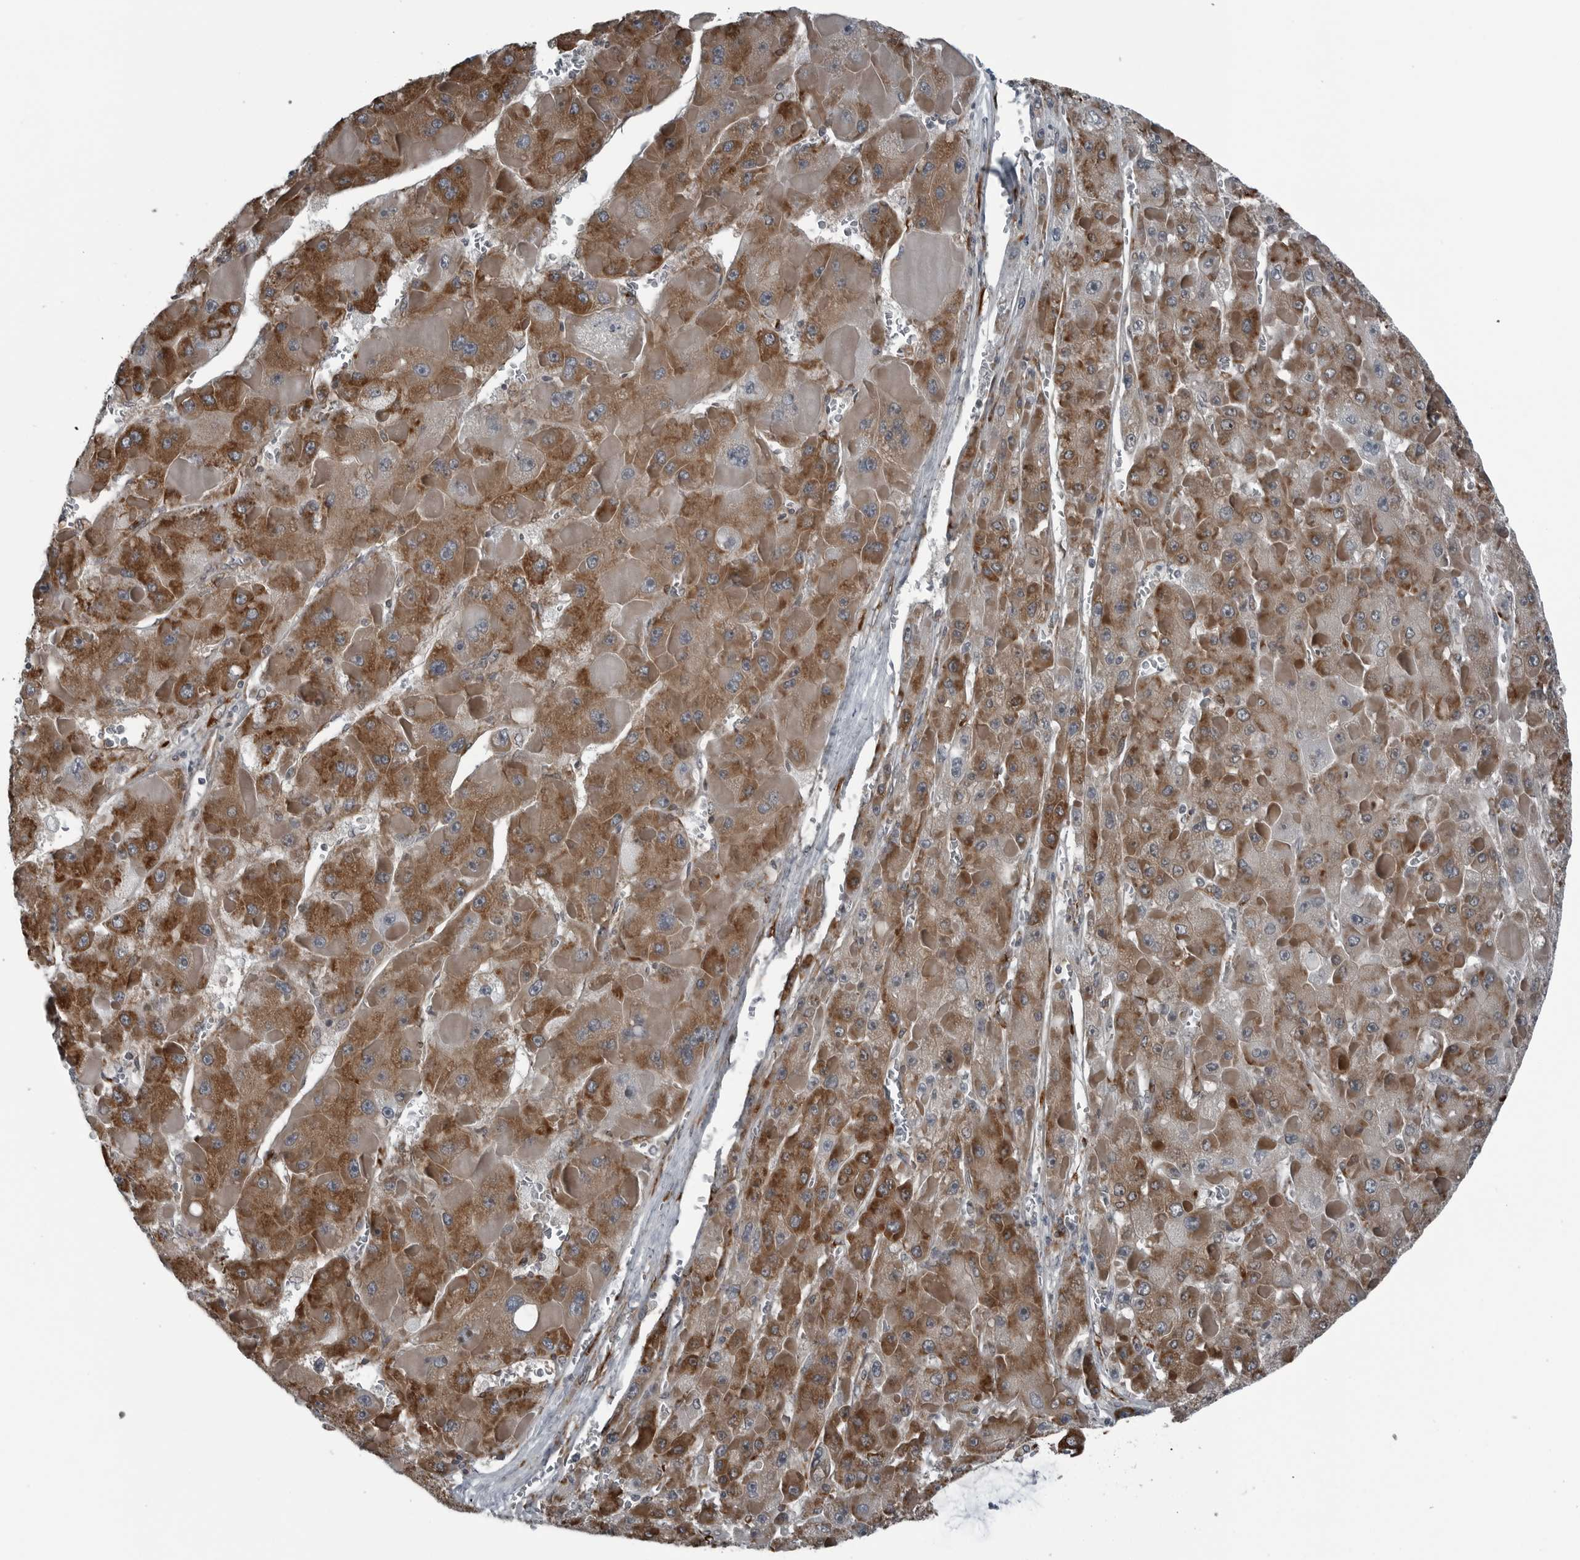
{"staining": {"intensity": "moderate", "quantity": ">75%", "location": "cytoplasmic/membranous"}, "tissue": "liver cancer", "cell_type": "Tumor cells", "image_type": "cancer", "snomed": [{"axis": "morphology", "description": "Carcinoma, Hepatocellular, NOS"}, {"axis": "topography", "description": "Liver"}], "caption": "About >75% of tumor cells in human liver hepatocellular carcinoma reveal moderate cytoplasmic/membranous protein expression as visualized by brown immunohistochemical staining.", "gene": "CEP85", "patient": {"sex": "female", "age": 73}}